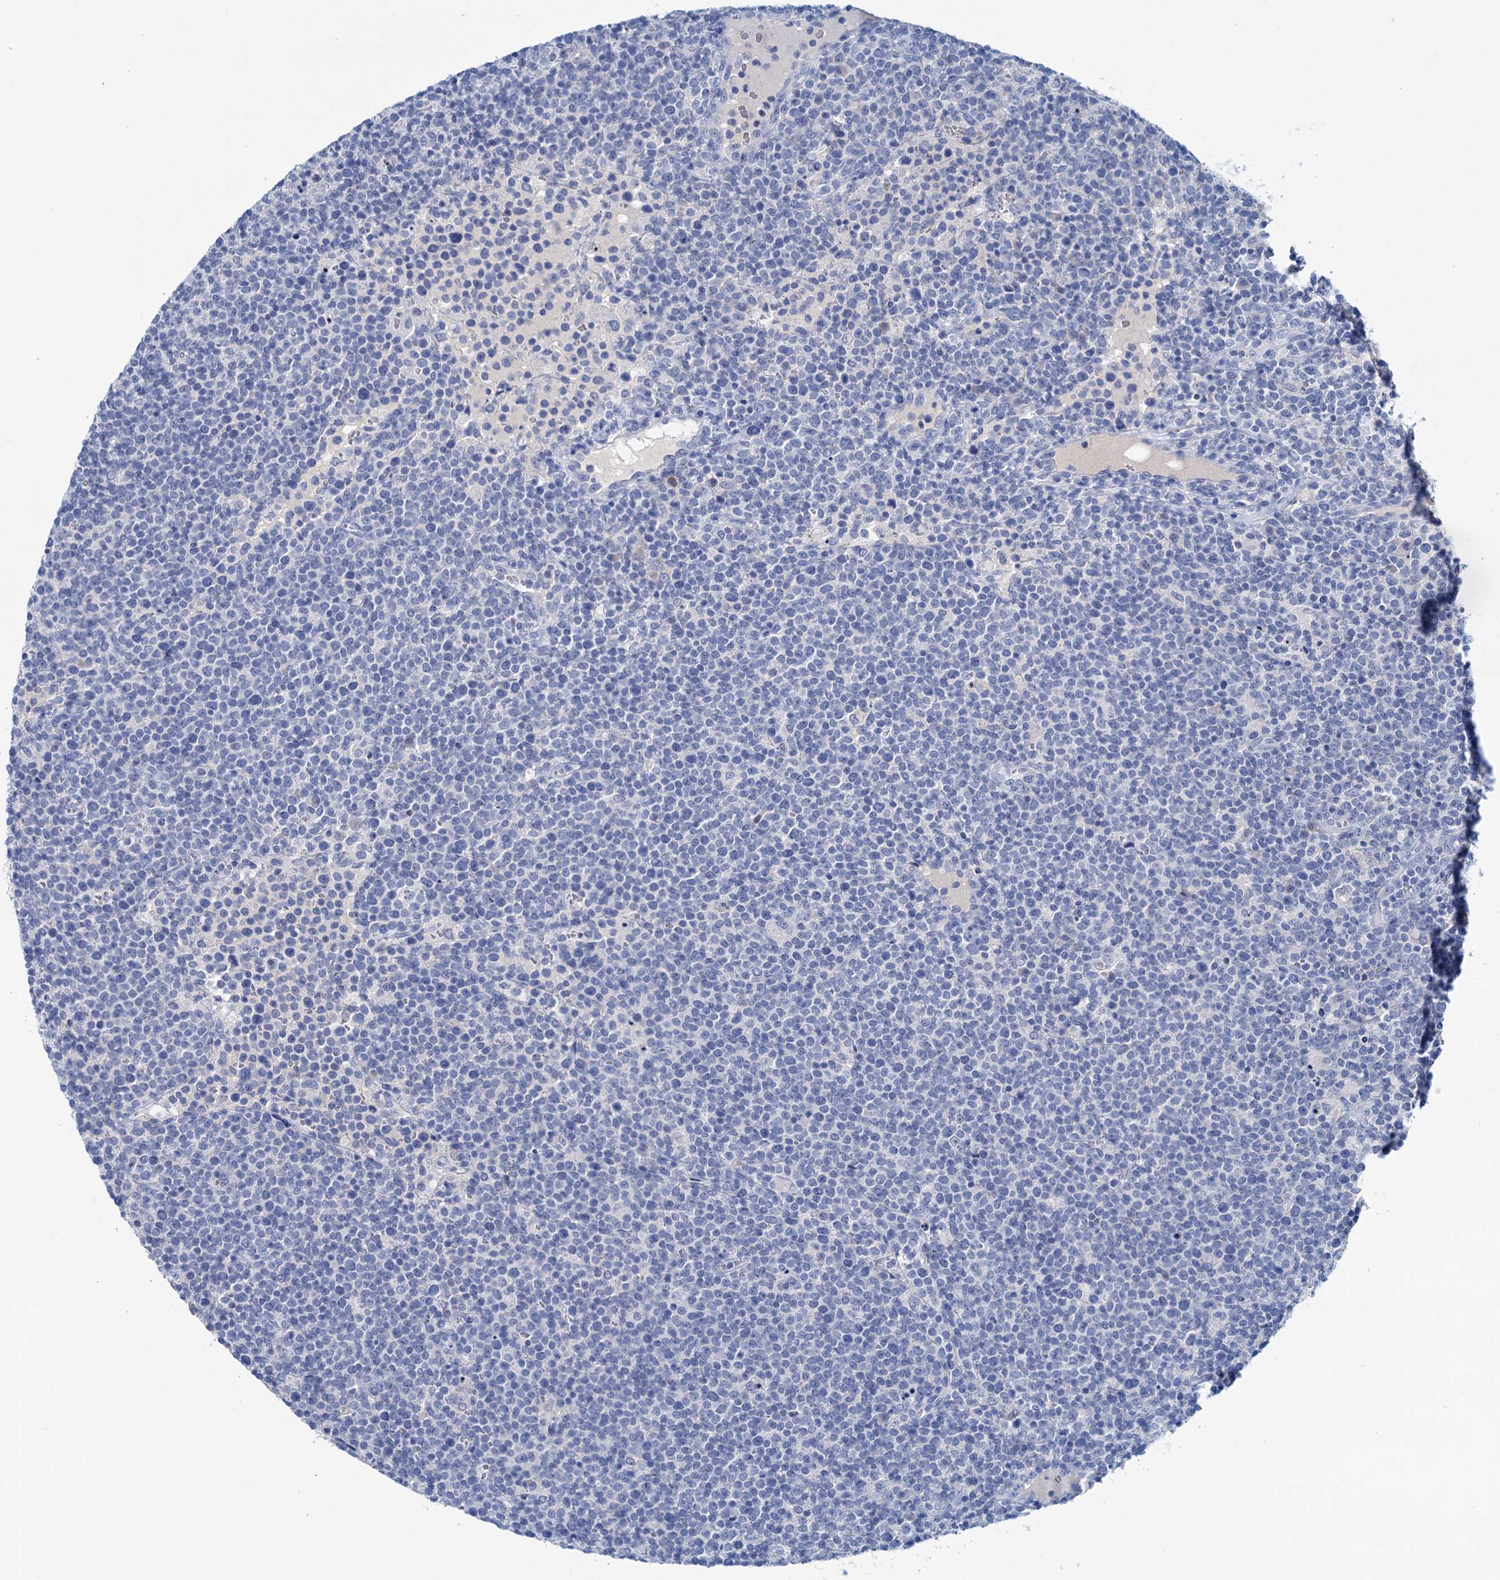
{"staining": {"intensity": "negative", "quantity": "none", "location": "none"}, "tissue": "lymphoma", "cell_type": "Tumor cells", "image_type": "cancer", "snomed": [{"axis": "morphology", "description": "Malignant lymphoma, non-Hodgkin's type, High grade"}, {"axis": "topography", "description": "Lymph node"}], "caption": "High power microscopy micrograph of an immunohistochemistry (IHC) histopathology image of high-grade malignant lymphoma, non-Hodgkin's type, revealing no significant positivity in tumor cells.", "gene": "MYOZ3", "patient": {"sex": "male", "age": 61}}